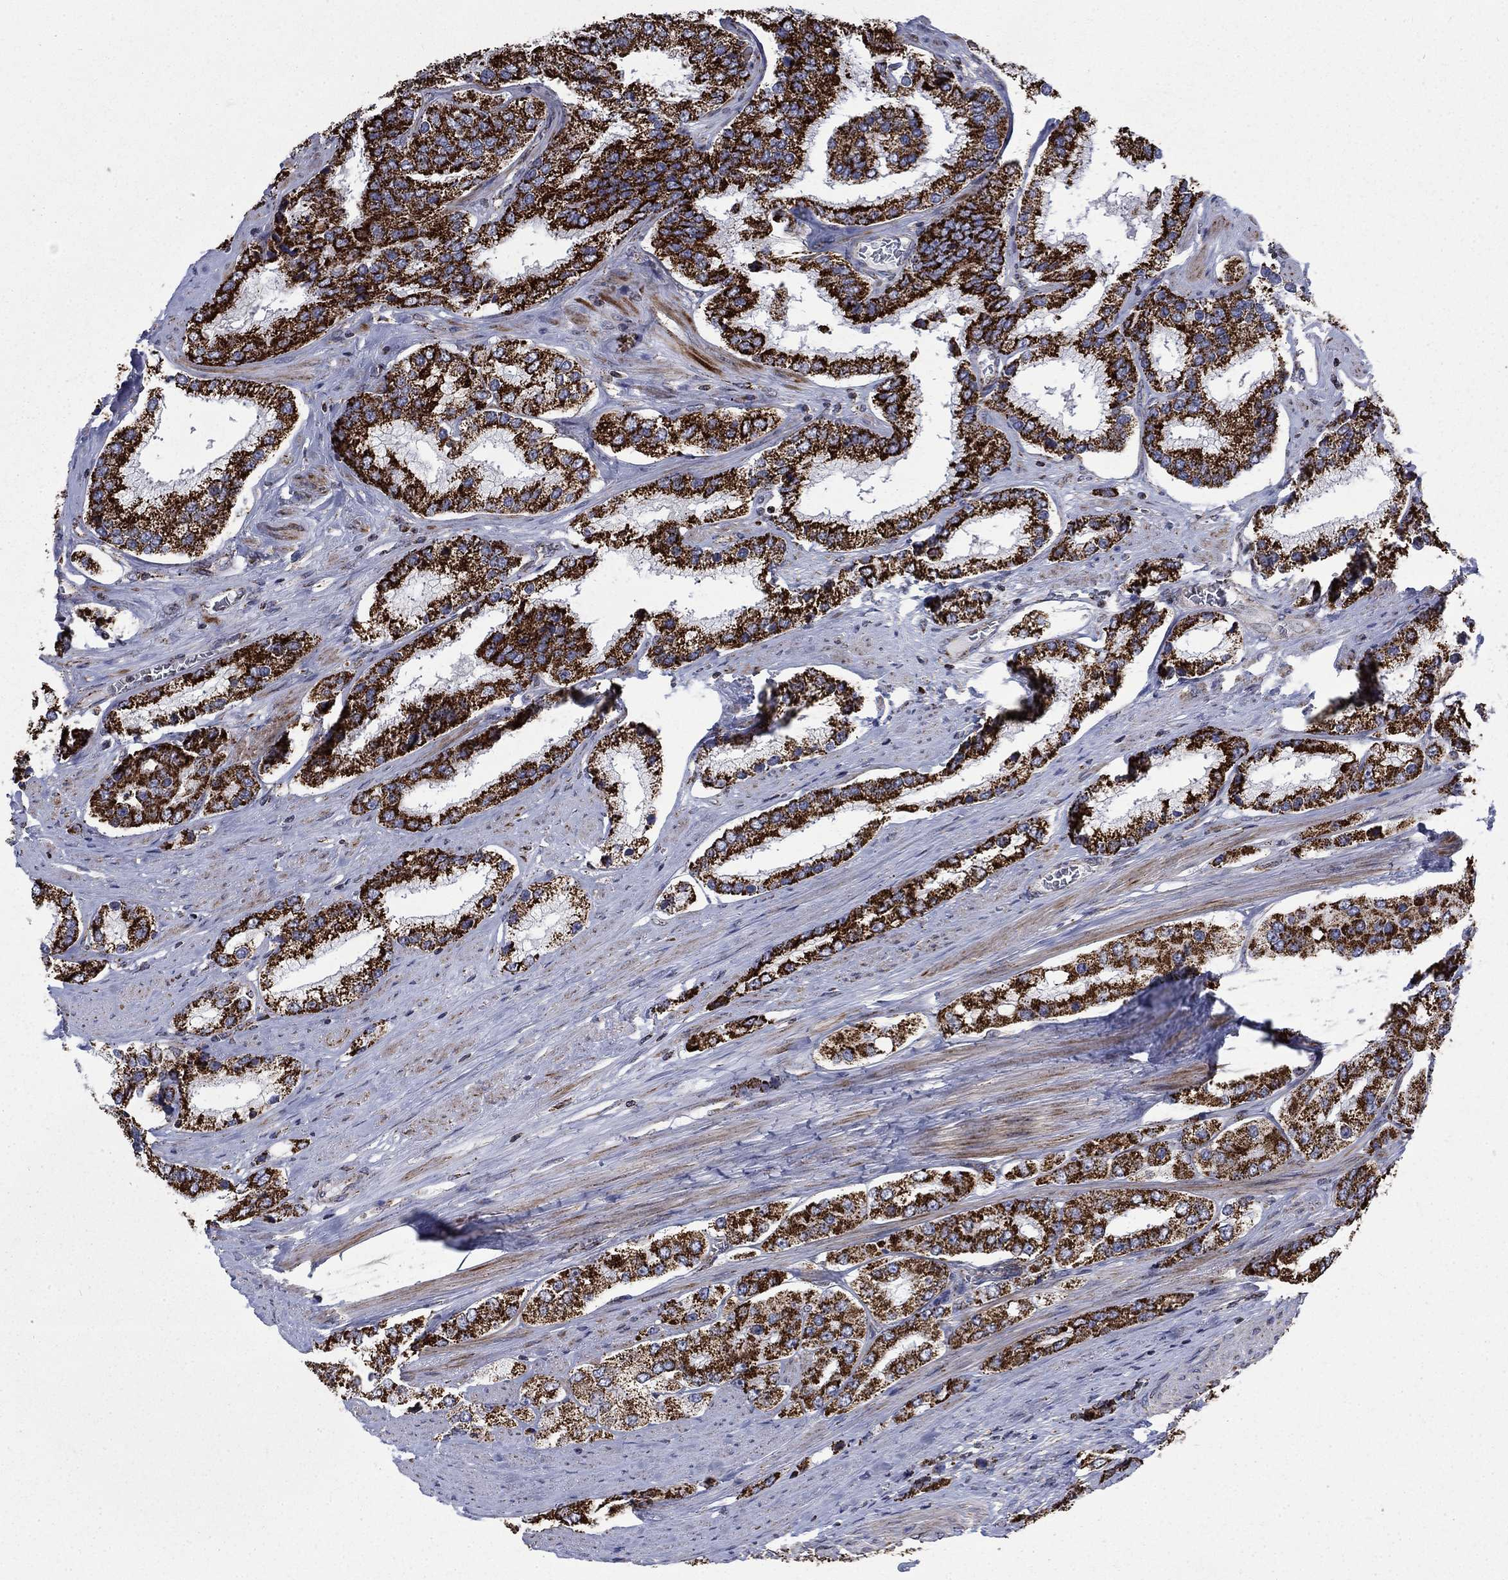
{"staining": {"intensity": "strong", "quantity": ">75%", "location": "cytoplasmic/membranous"}, "tissue": "prostate cancer", "cell_type": "Tumor cells", "image_type": "cancer", "snomed": [{"axis": "morphology", "description": "Adenocarcinoma, Low grade"}, {"axis": "topography", "description": "Prostate"}], "caption": "Human adenocarcinoma (low-grade) (prostate) stained for a protein (brown) reveals strong cytoplasmic/membranous positive staining in approximately >75% of tumor cells.", "gene": "MOAP1", "patient": {"sex": "male", "age": 69}}